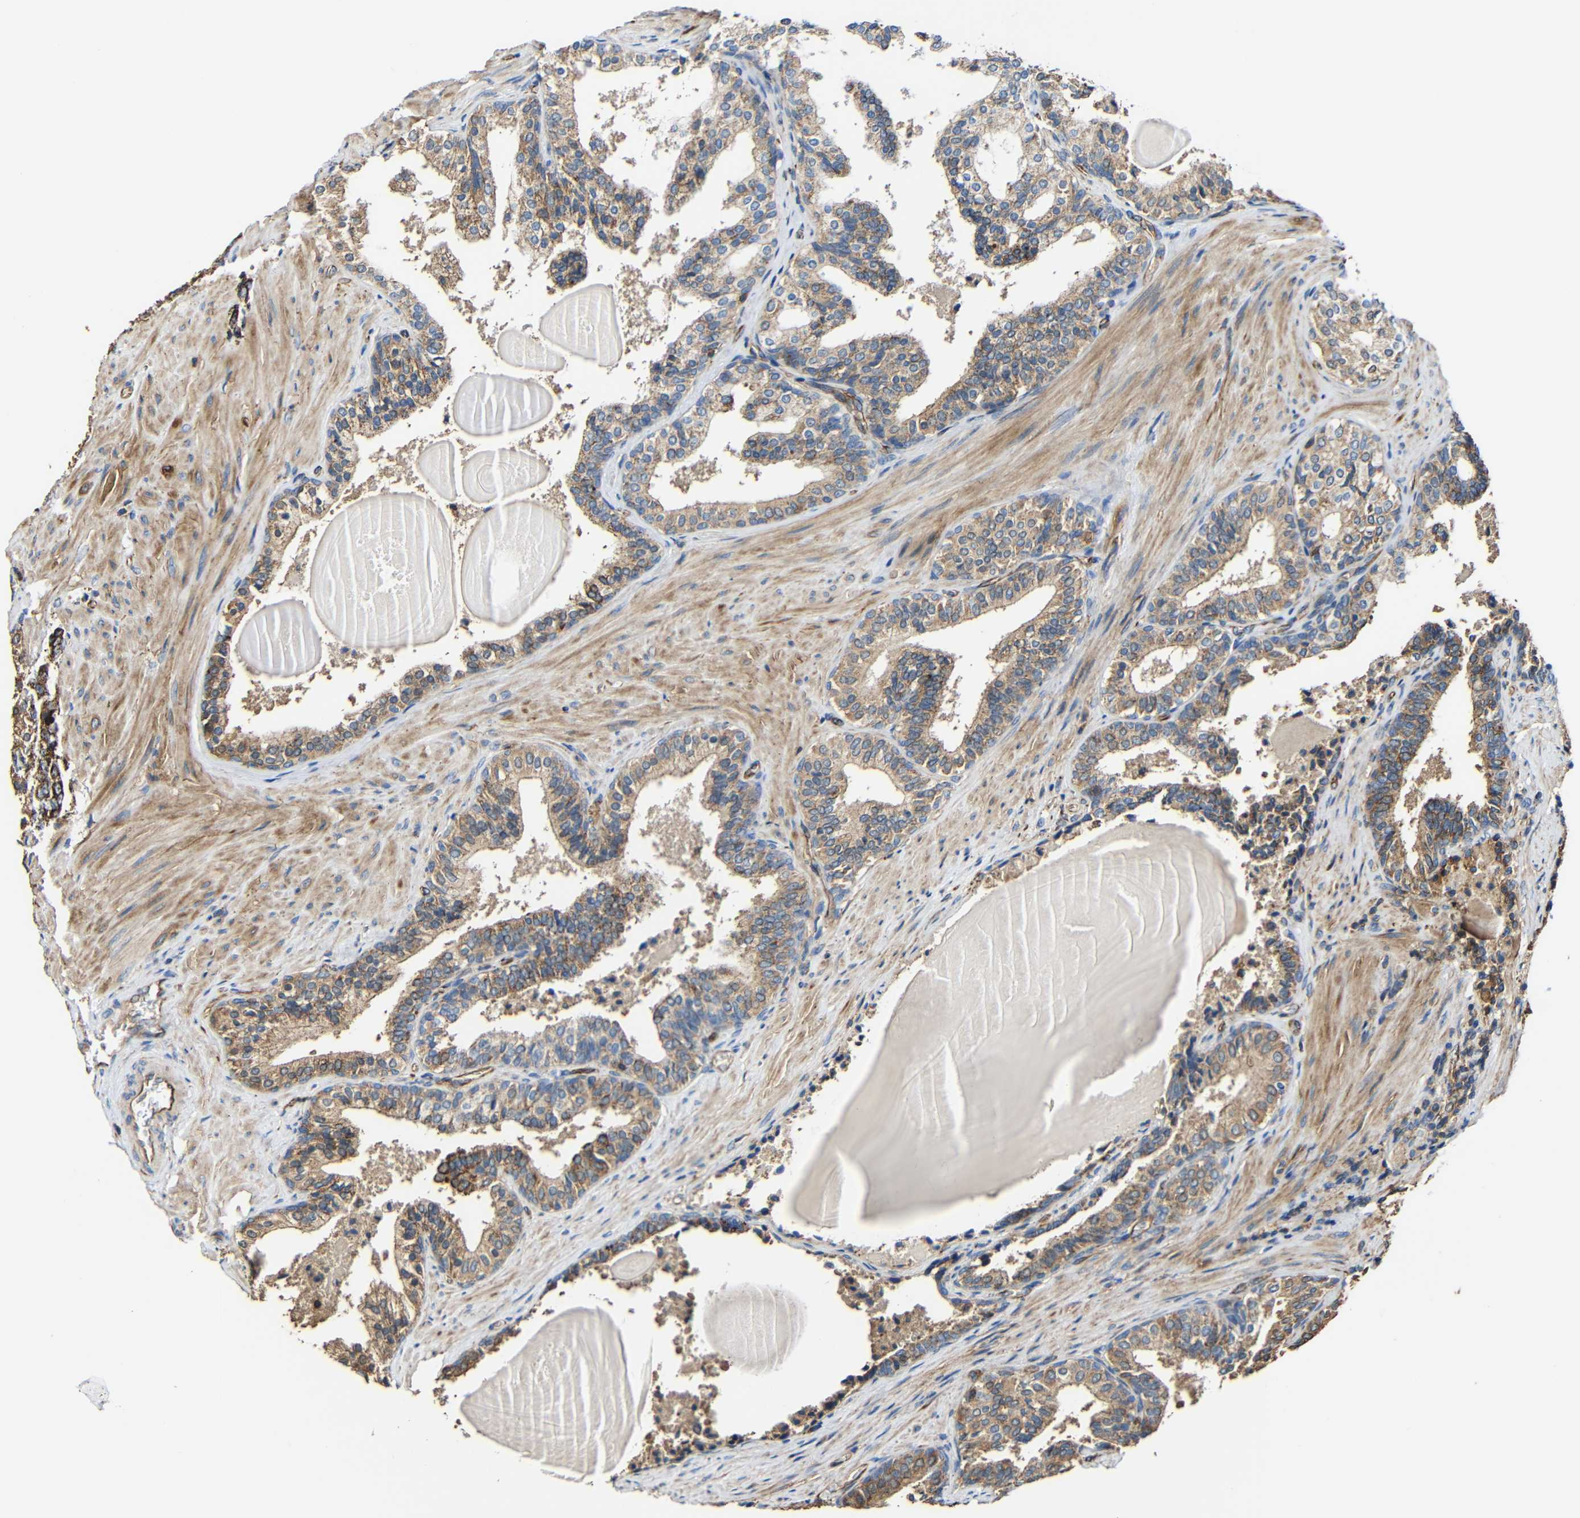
{"staining": {"intensity": "moderate", "quantity": ">75%", "location": "cytoplasmic/membranous"}, "tissue": "prostate cancer", "cell_type": "Tumor cells", "image_type": "cancer", "snomed": [{"axis": "morphology", "description": "Adenocarcinoma, Low grade"}, {"axis": "topography", "description": "Prostate"}], "caption": "Adenocarcinoma (low-grade) (prostate) was stained to show a protein in brown. There is medium levels of moderate cytoplasmic/membranous positivity in about >75% of tumor cells.", "gene": "IGSF10", "patient": {"sex": "male", "age": 60}}